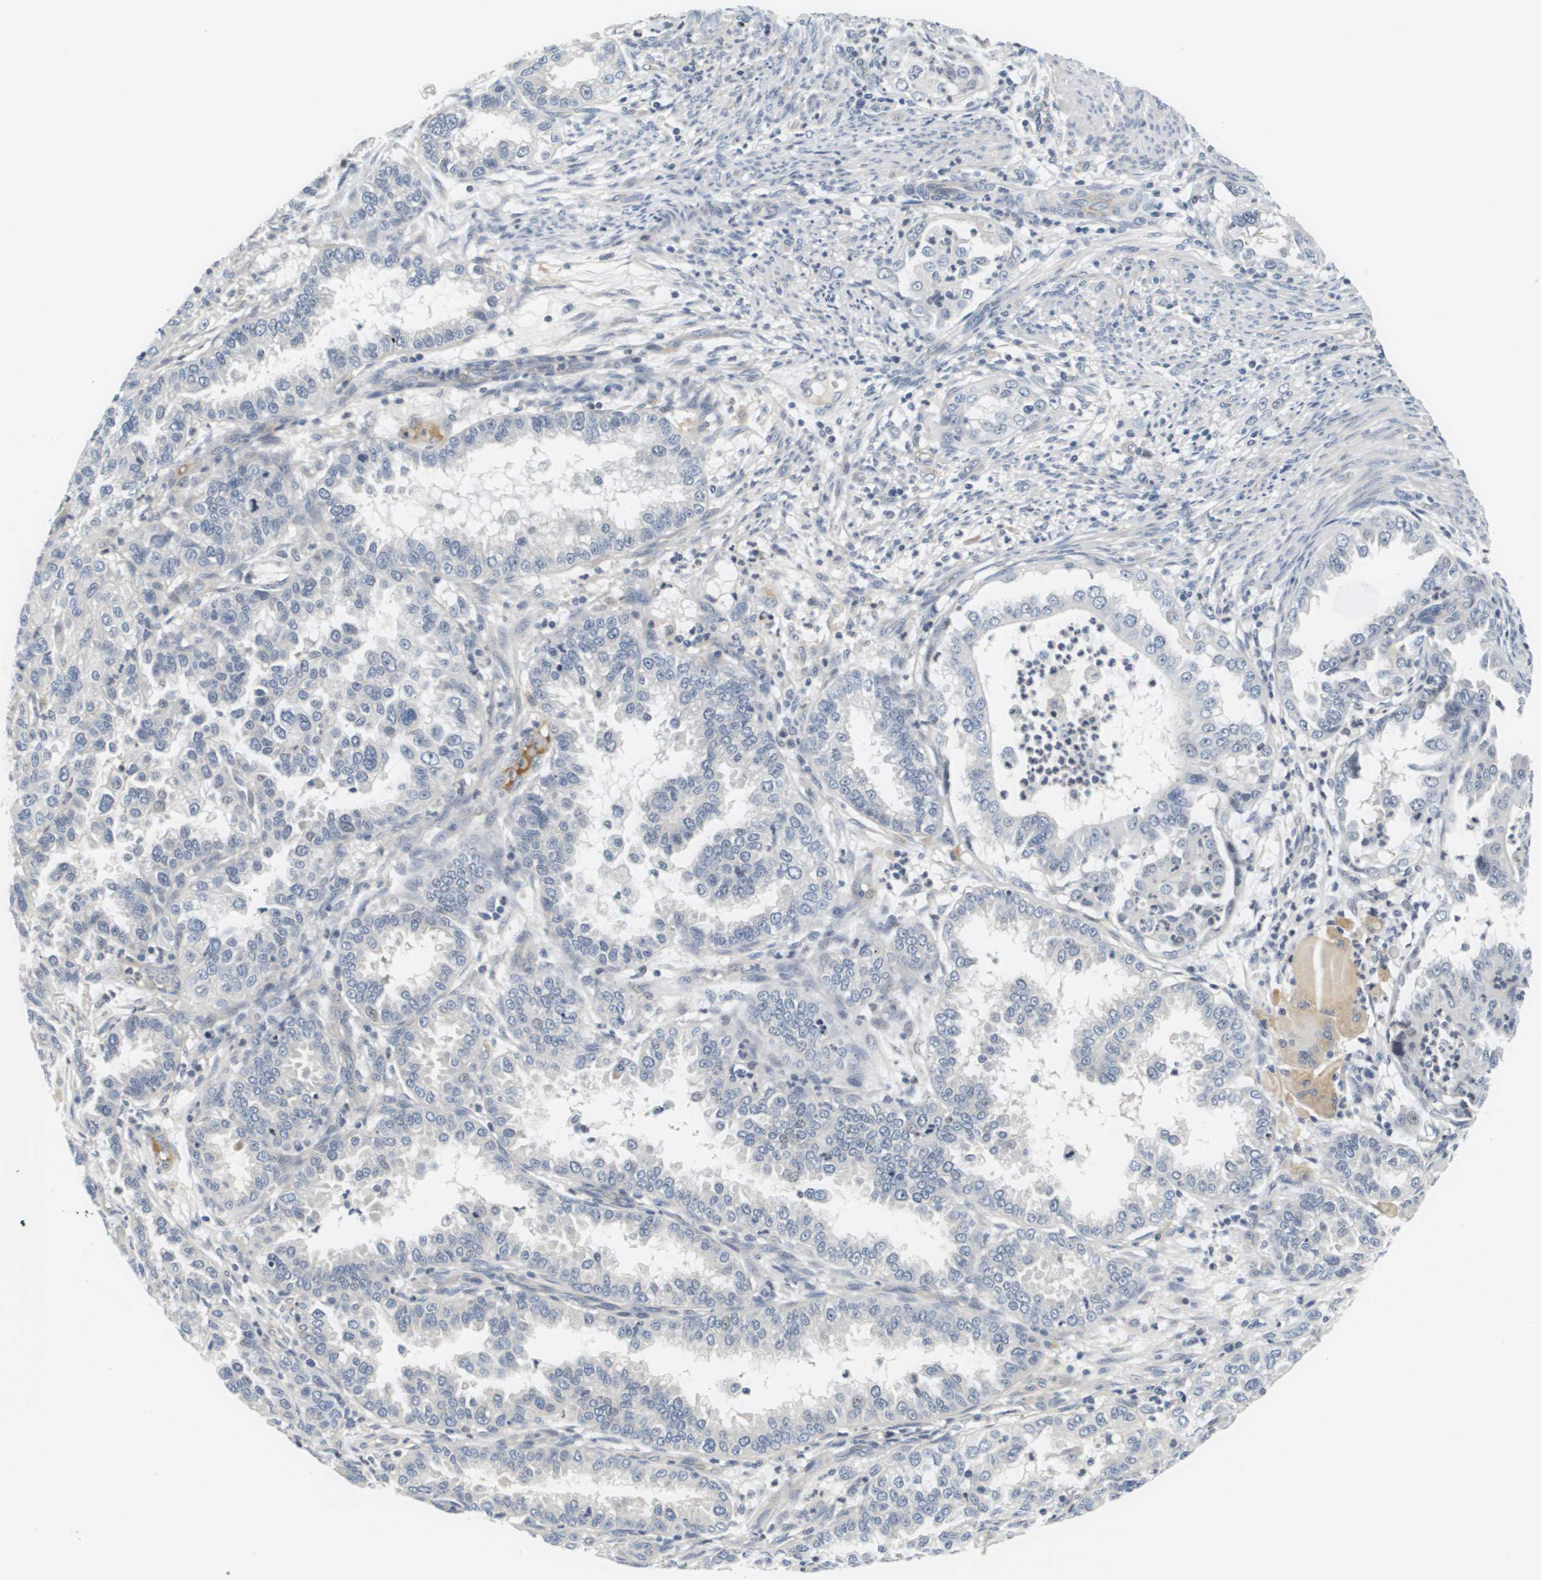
{"staining": {"intensity": "negative", "quantity": "none", "location": "none"}, "tissue": "endometrial cancer", "cell_type": "Tumor cells", "image_type": "cancer", "snomed": [{"axis": "morphology", "description": "Adenocarcinoma, NOS"}, {"axis": "topography", "description": "Endometrium"}], "caption": "Tumor cells show no significant staining in endometrial adenocarcinoma.", "gene": "KCNJ5", "patient": {"sex": "female", "age": 85}}